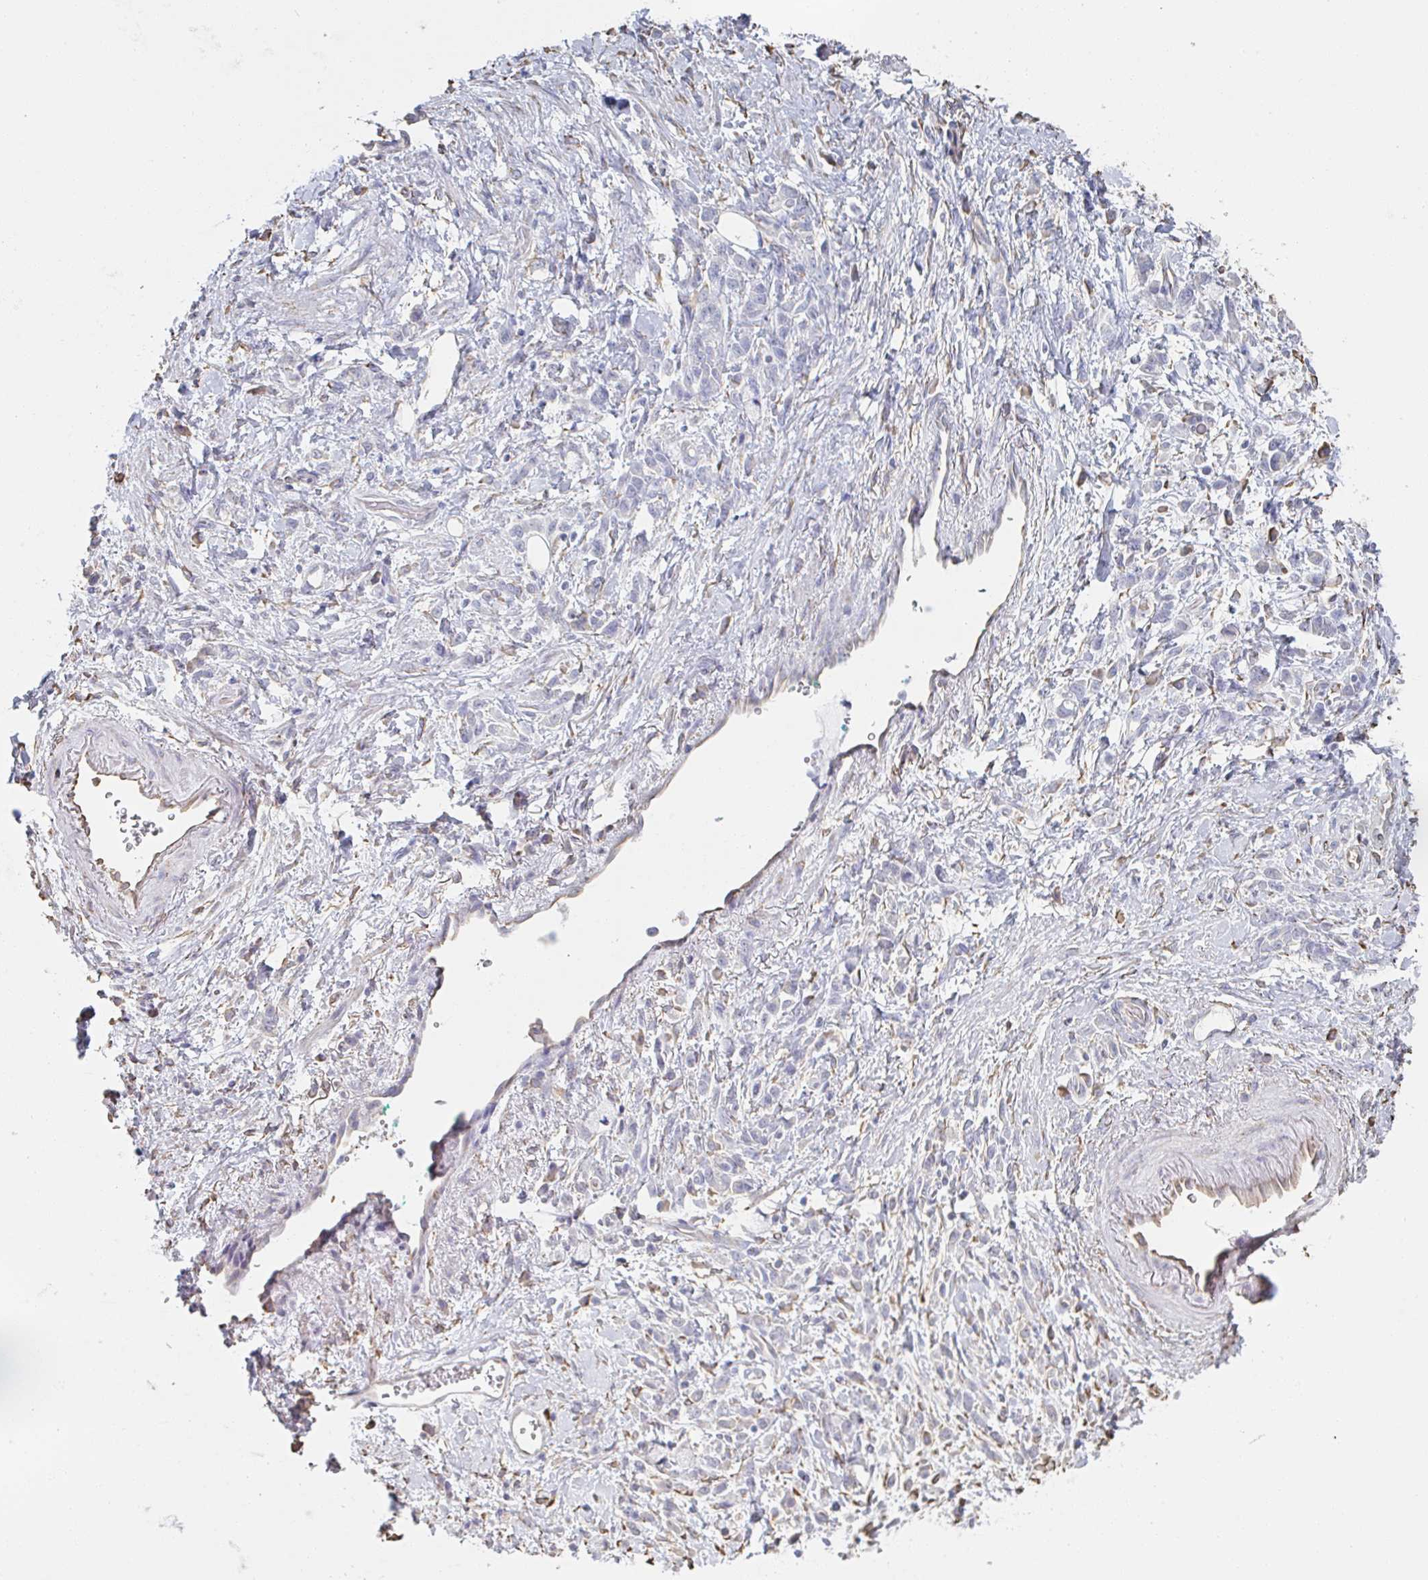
{"staining": {"intensity": "negative", "quantity": "none", "location": "none"}, "tissue": "stomach cancer", "cell_type": "Tumor cells", "image_type": "cancer", "snomed": [{"axis": "morphology", "description": "Adenocarcinoma, NOS"}, {"axis": "topography", "description": "Stomach"}], "caption": "Immunohistochemistry of human stomach adenocarcinoma exhibits no positivity in tumor cells.", "gene": "RAB5IF", "patient": {"sex": "male", "age": 77}}